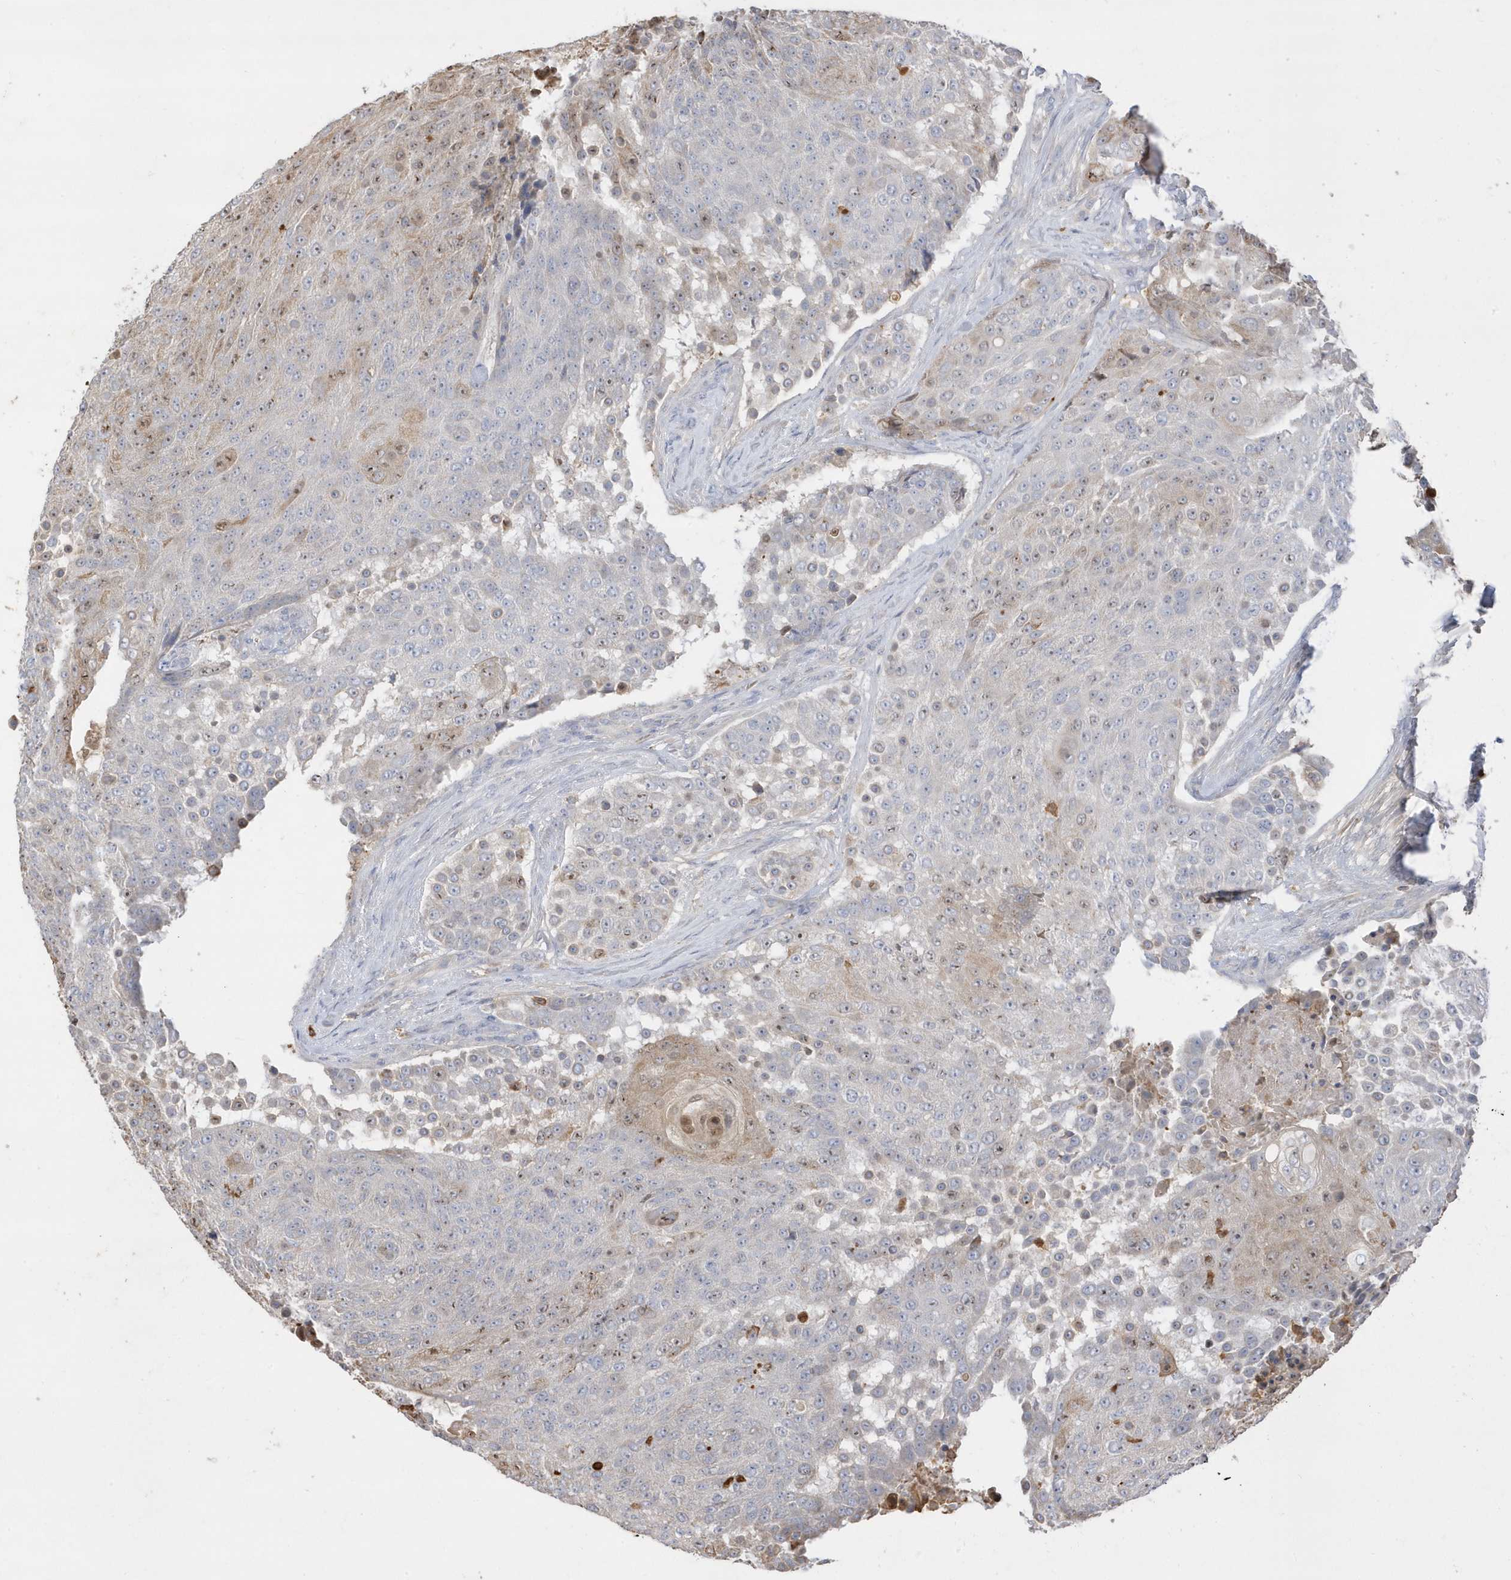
{"staining": {"intensity": "weak", "quantity": "<25%", "location": "cytoplasmic/membranous"}, "tissue": "urothelial cancer", "cell_type": "Tumor cells", "image_type": "cancer", "snomed": [{"axis": "morphology", "description": "Urothelial carcinoma, High grade"}, {"axis": "topography", "description": "Urinary bladder"}], "caption": "Immunohistochemistry photomicrograph of neoplastic tissue: urothelial cancer stained with DAB demonstrates no significant protein staining in tumor cells.", "gene": "DPP9", "patient": {"sex": "female", "age": 63}}